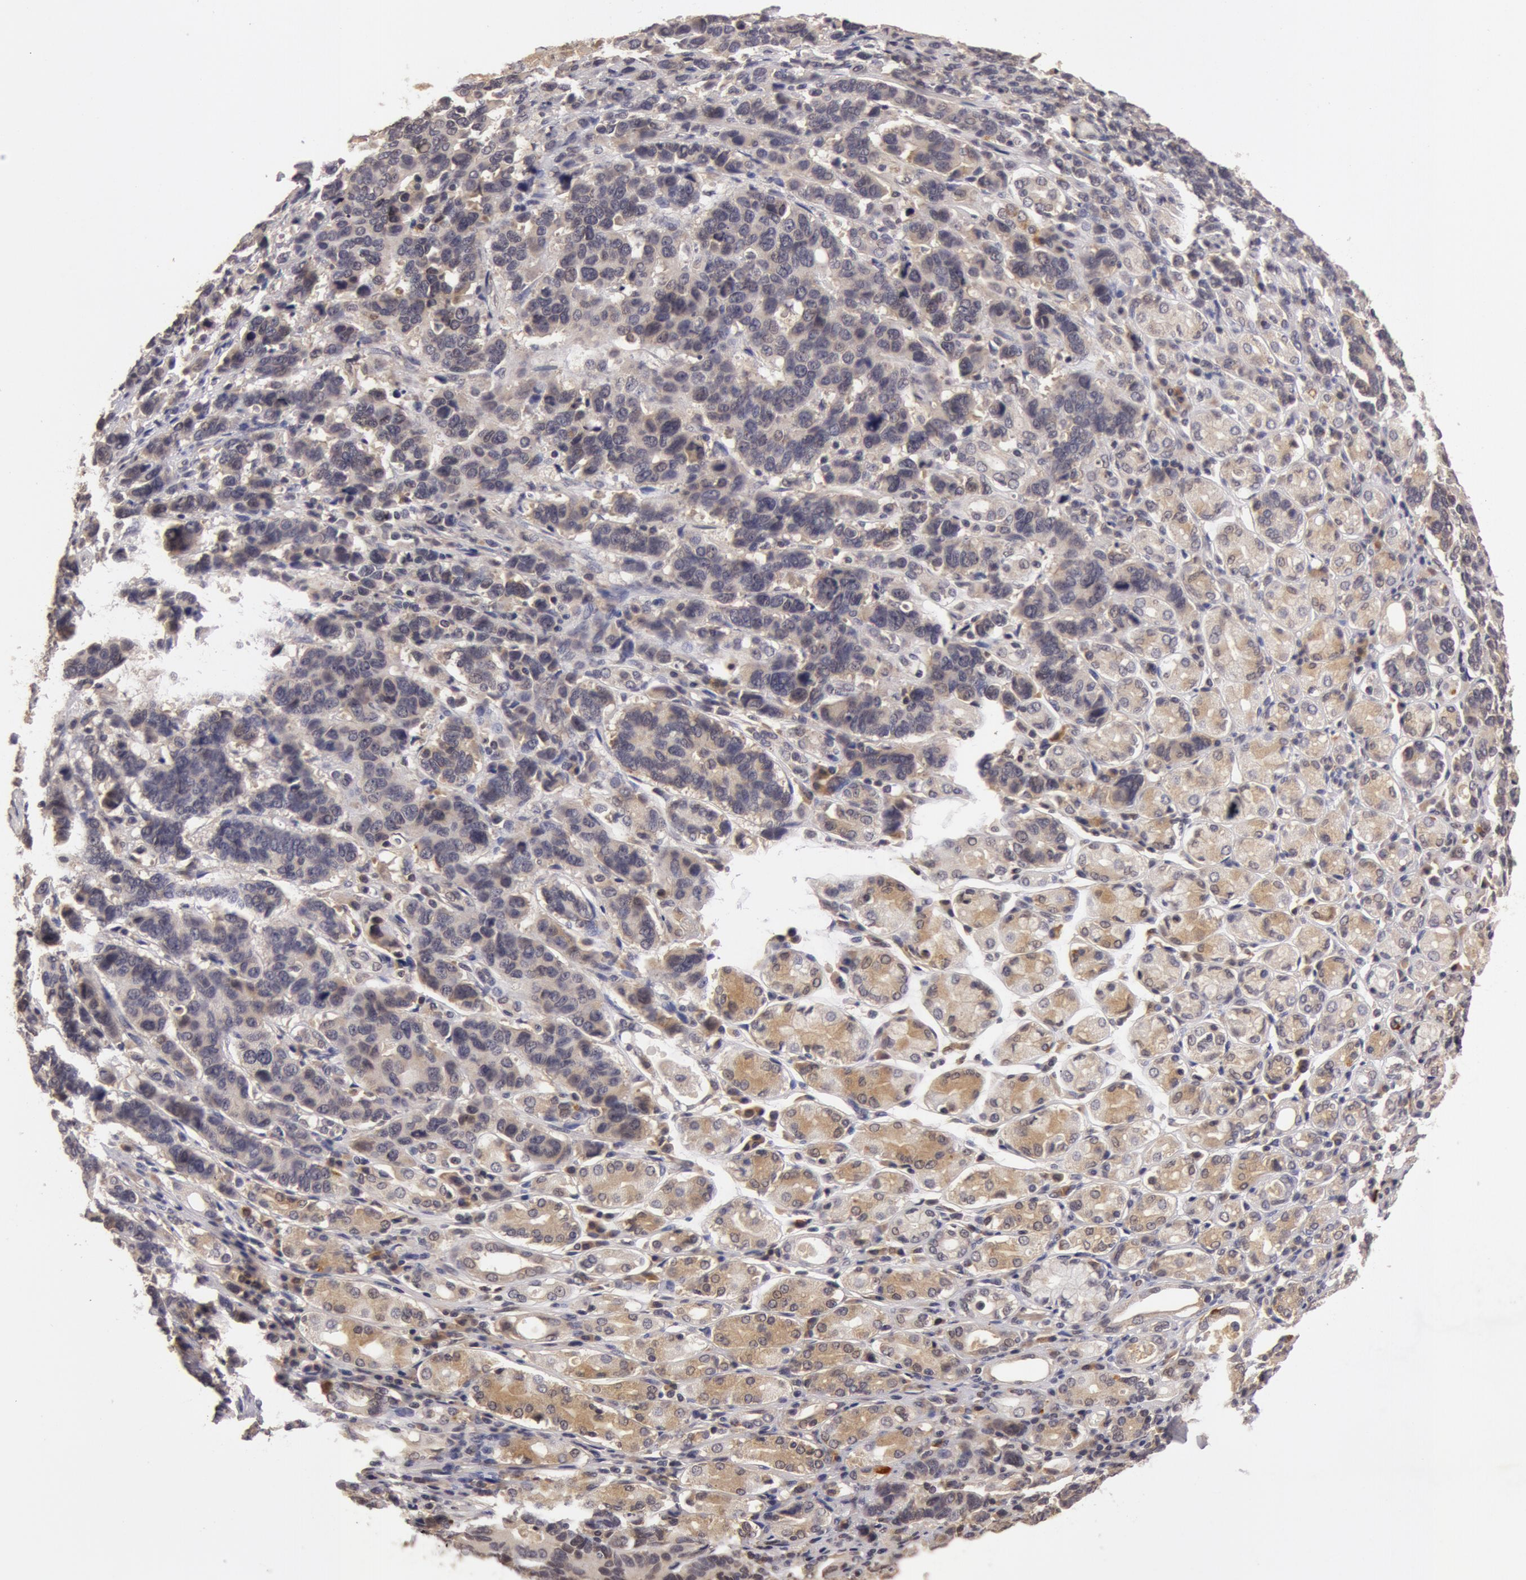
{"staining": {"intensity": "weak", "quantity": ">75%", "location": "cytoplasmic/membranous"}, "tissue": "stomach cancer", "cell_type": "Tumor cells", "image_type": "cancer", "snomed": [{"axis": "morphology", "description": "Adenocarcinoma, NOS"}, {"axis": "topography", "description": "Stomach, upper"}], "caption": "Human adenocarcinoma (stomach) stained with a protein marker shows weak staining in tumor cells.", "gene": "BCHE", "patient": {"sex": "male", "age": 71}}